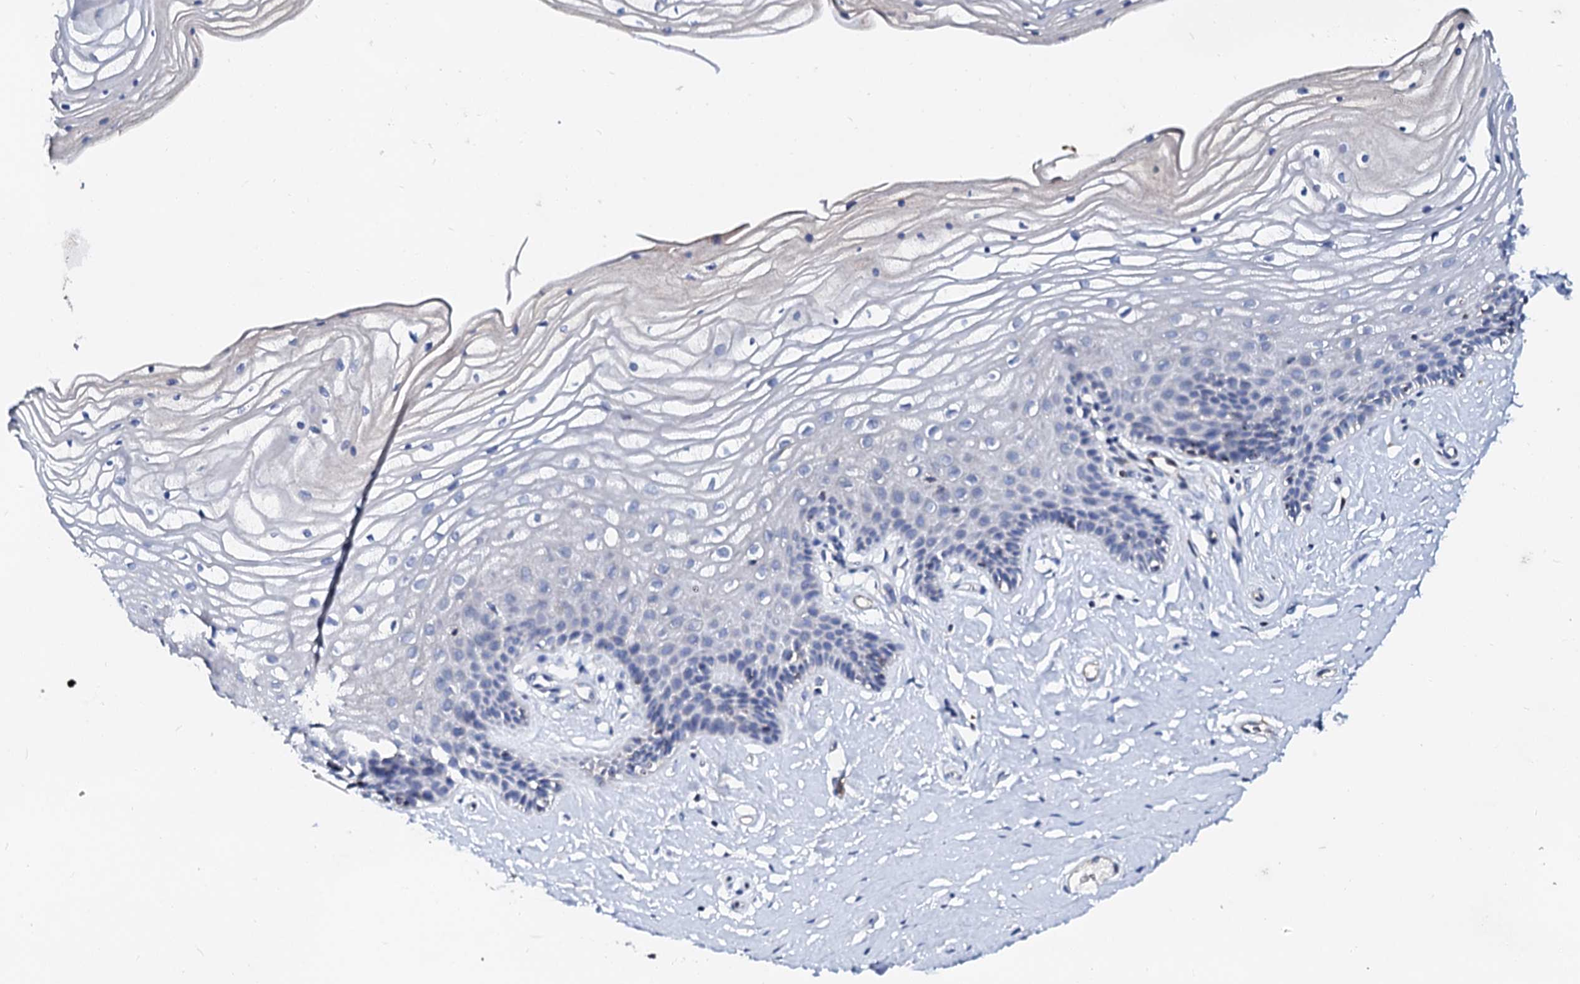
{"staining": {"intensity": "negative", "quantity": "none", "location": "none"}, "tissue": "vagina", "cell_type": "Squamous epithelial cells", "image_type": "normal", "snomed": [{"axis": "morphology", "description": "Normal tissue, NOS"}, {"axis": "topography", "description": "Vagina"}, {"axis": "topography", "description": "Cervix"}], "caption": "Human vagina stained for a protein using immunohistochemistry exhibits no expression in squamous epithelial cells.", "gene": "RAB27A", "patient": {"sex": "female", "age": 40}}